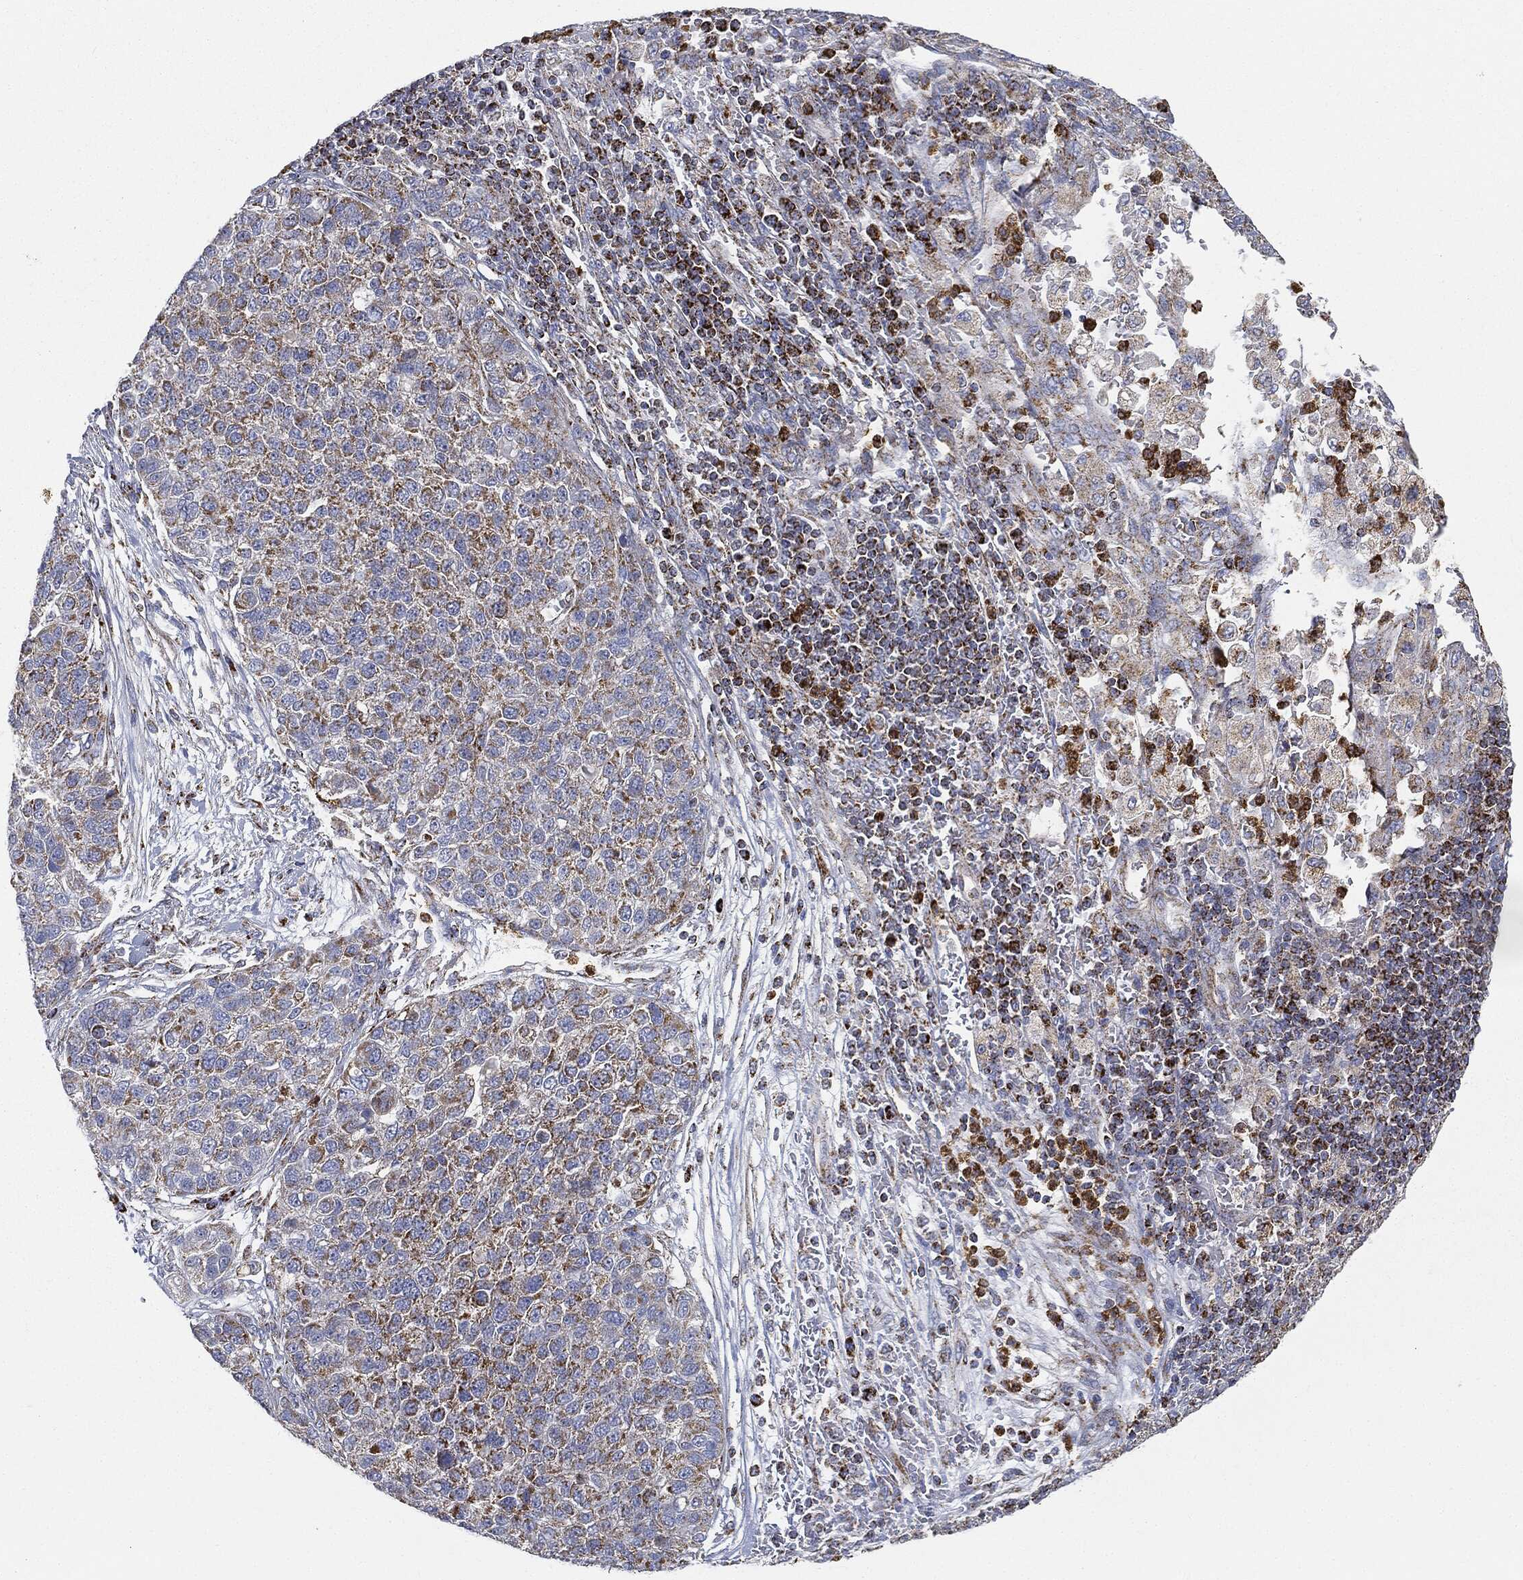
{"staining": {"intensity": "moderate", "quantity": "25%-75%", "location": "cytoplasmic/membranous"}, "tissue": "pancreatic cancer", "cell_type": "Tumor cells", "image_type": "cancer", "snomed": [{"axis": "morphology", "description": "Adenocarcinoma, NOS"}, {"axis": "topography", "description": "Pancreas"}], "caption": "A medium amount of moderate cytoplasmic/membranous positivity is seen in approximately 25%-75% of tumor cells in pancreatic cancer tissue.", "gene": "CAPN15", "patient": {"sex": "female", "age": 61}}